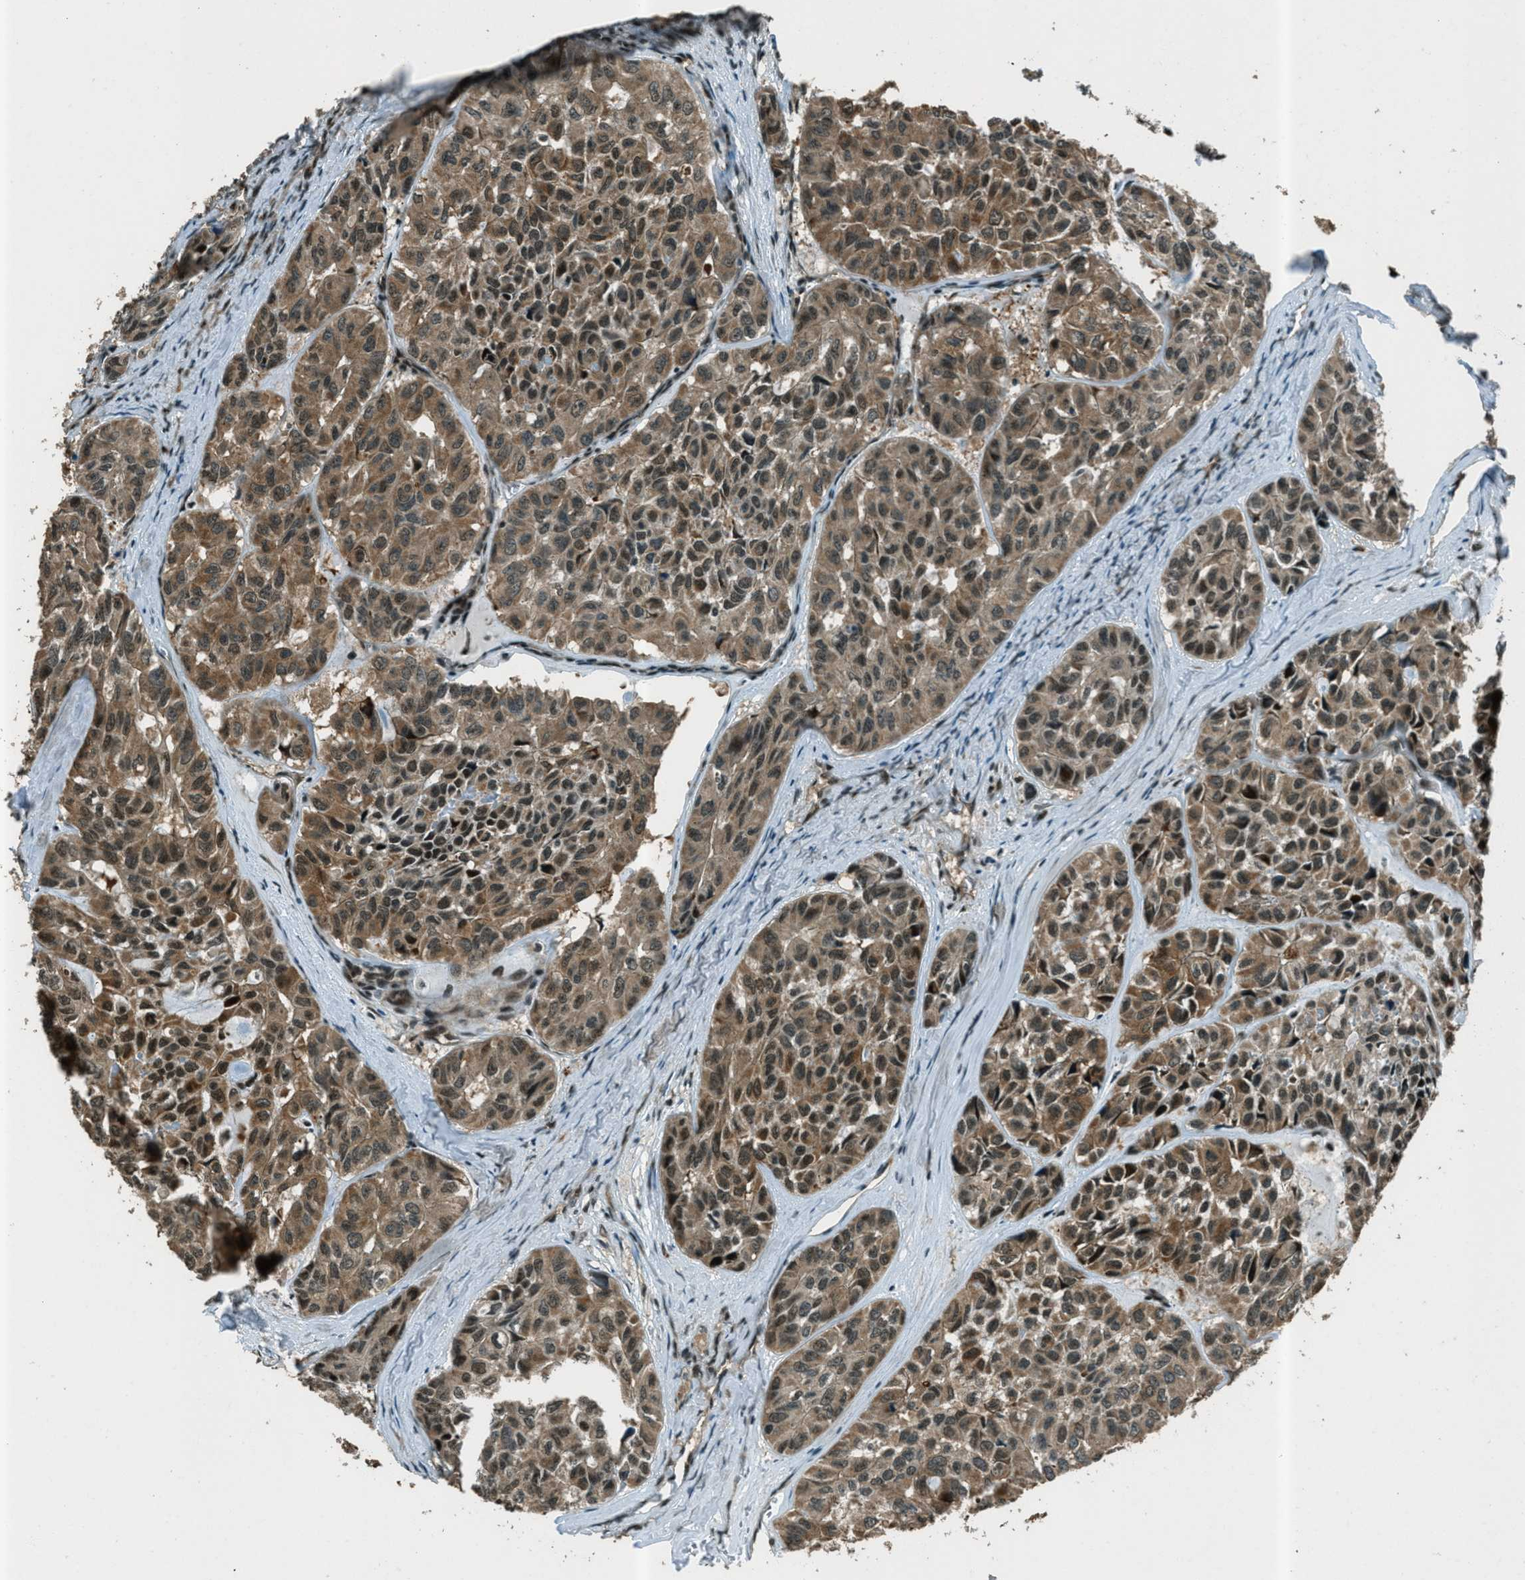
{"staining": {"intensity": "moderate", "quantity": ">75%", "location": "cytoplasmic/membranous,nuclear"}, "tissue": "head and neck cancer", "cell_type": "Tumor cells", "image_type": "cancer", "snomed": [{"axis": "morphology", "description": "Adenocarcinoma, NOS"}, {"axis": "topography", "description": "Salivary gland, NOS"}, {"axis": "topography", "description": "Head-Neck"}], "caption": "High-power microscopy captured an immunohistochemistry histopathology image of head and neck cancer, revealing moderate cytoplasmic/membranous and nuclear staining in approximately >75% of tumor cells.", "gene": "TARDBP", "patient": {"sex": "female", "age": 76}}